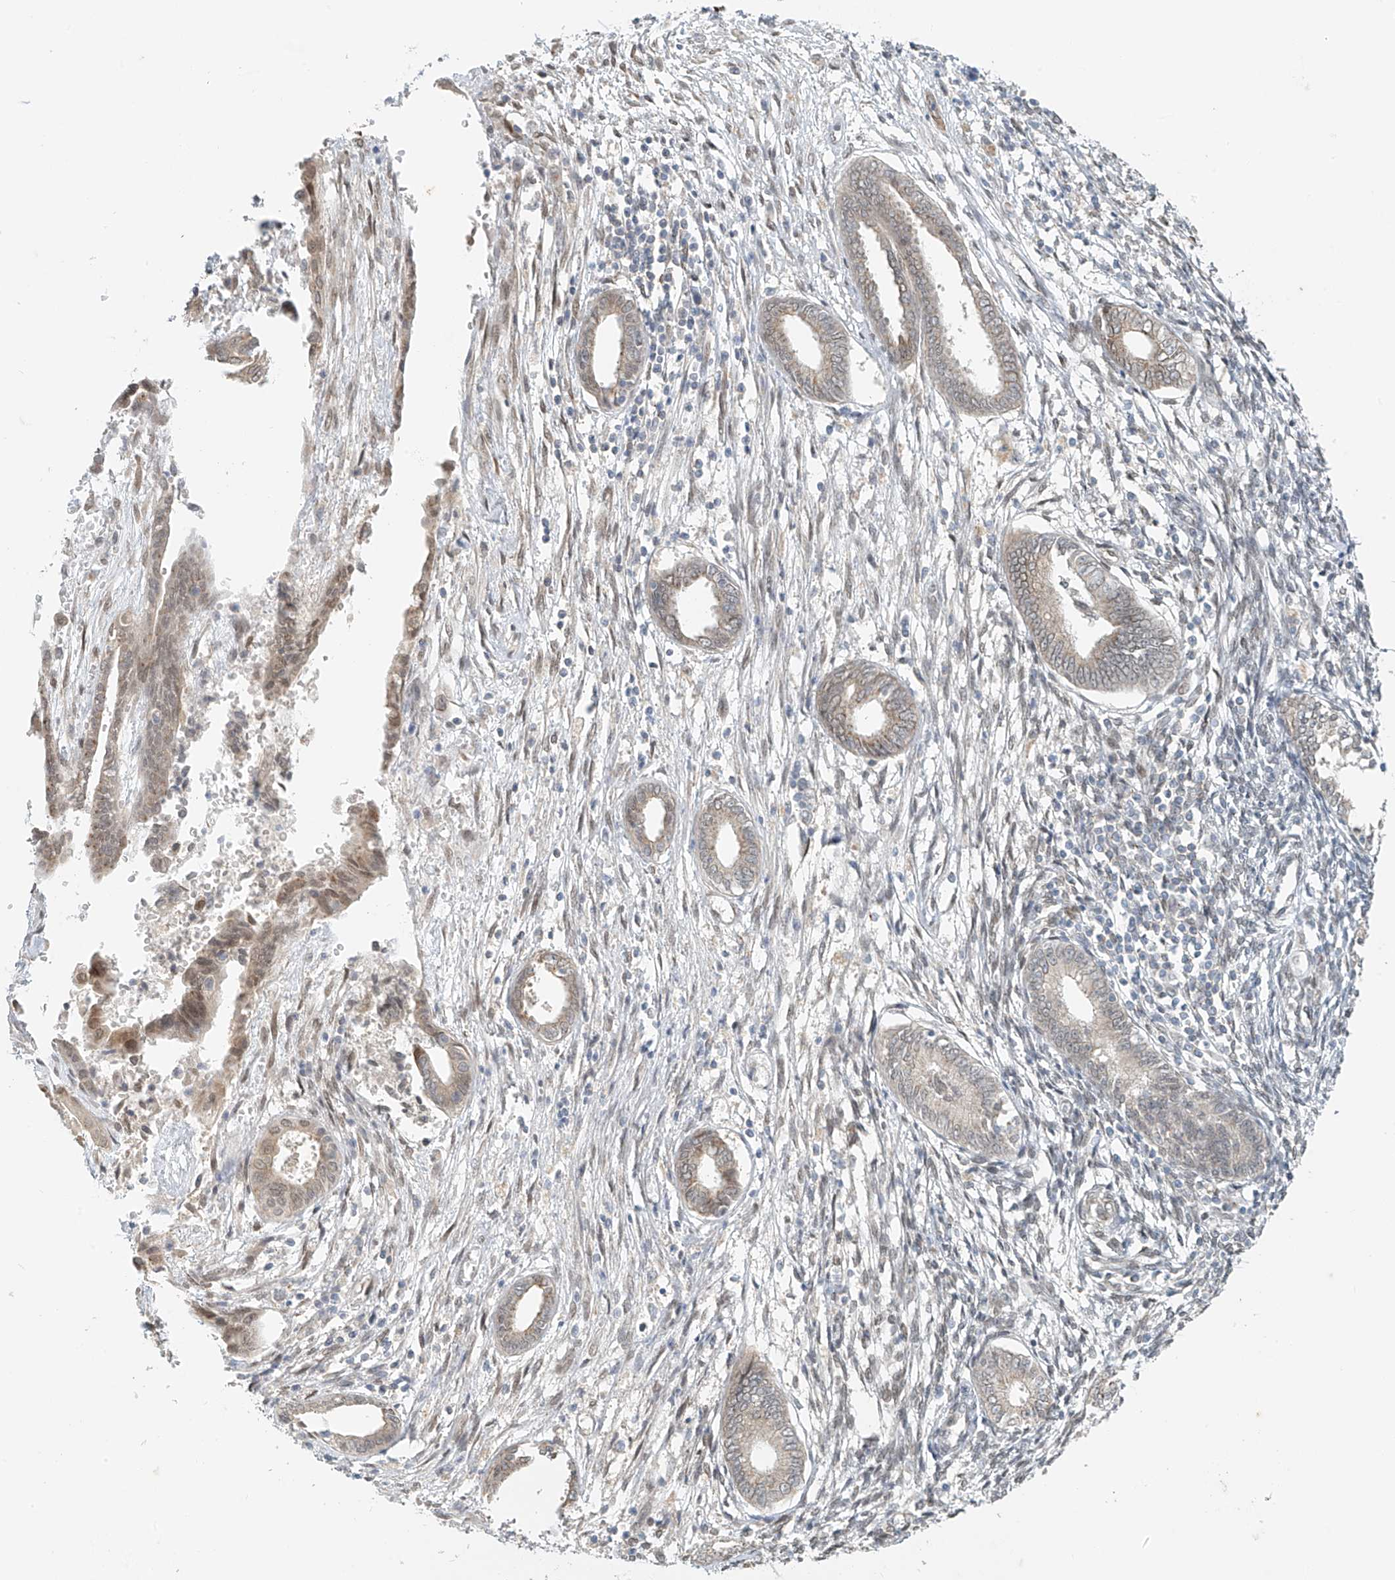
{"staining": {"intensity": "negative", "quantity": "none", "location": "none"}, "tissue": "endometrium", "cell_type": "Cells in endometrial stroma", "image_type": "normal", "snomed": [{"axis": "morphology", "description": "Normal tissue, NOS"}, {"axis": "topography", "description": "Endometrium"}], "caption": "The histopathology image shows no staining of cells in endometrial stroma in normal endometrium.", "gene": "STARD9", "patient": {"sex": "female", "age": 56}}